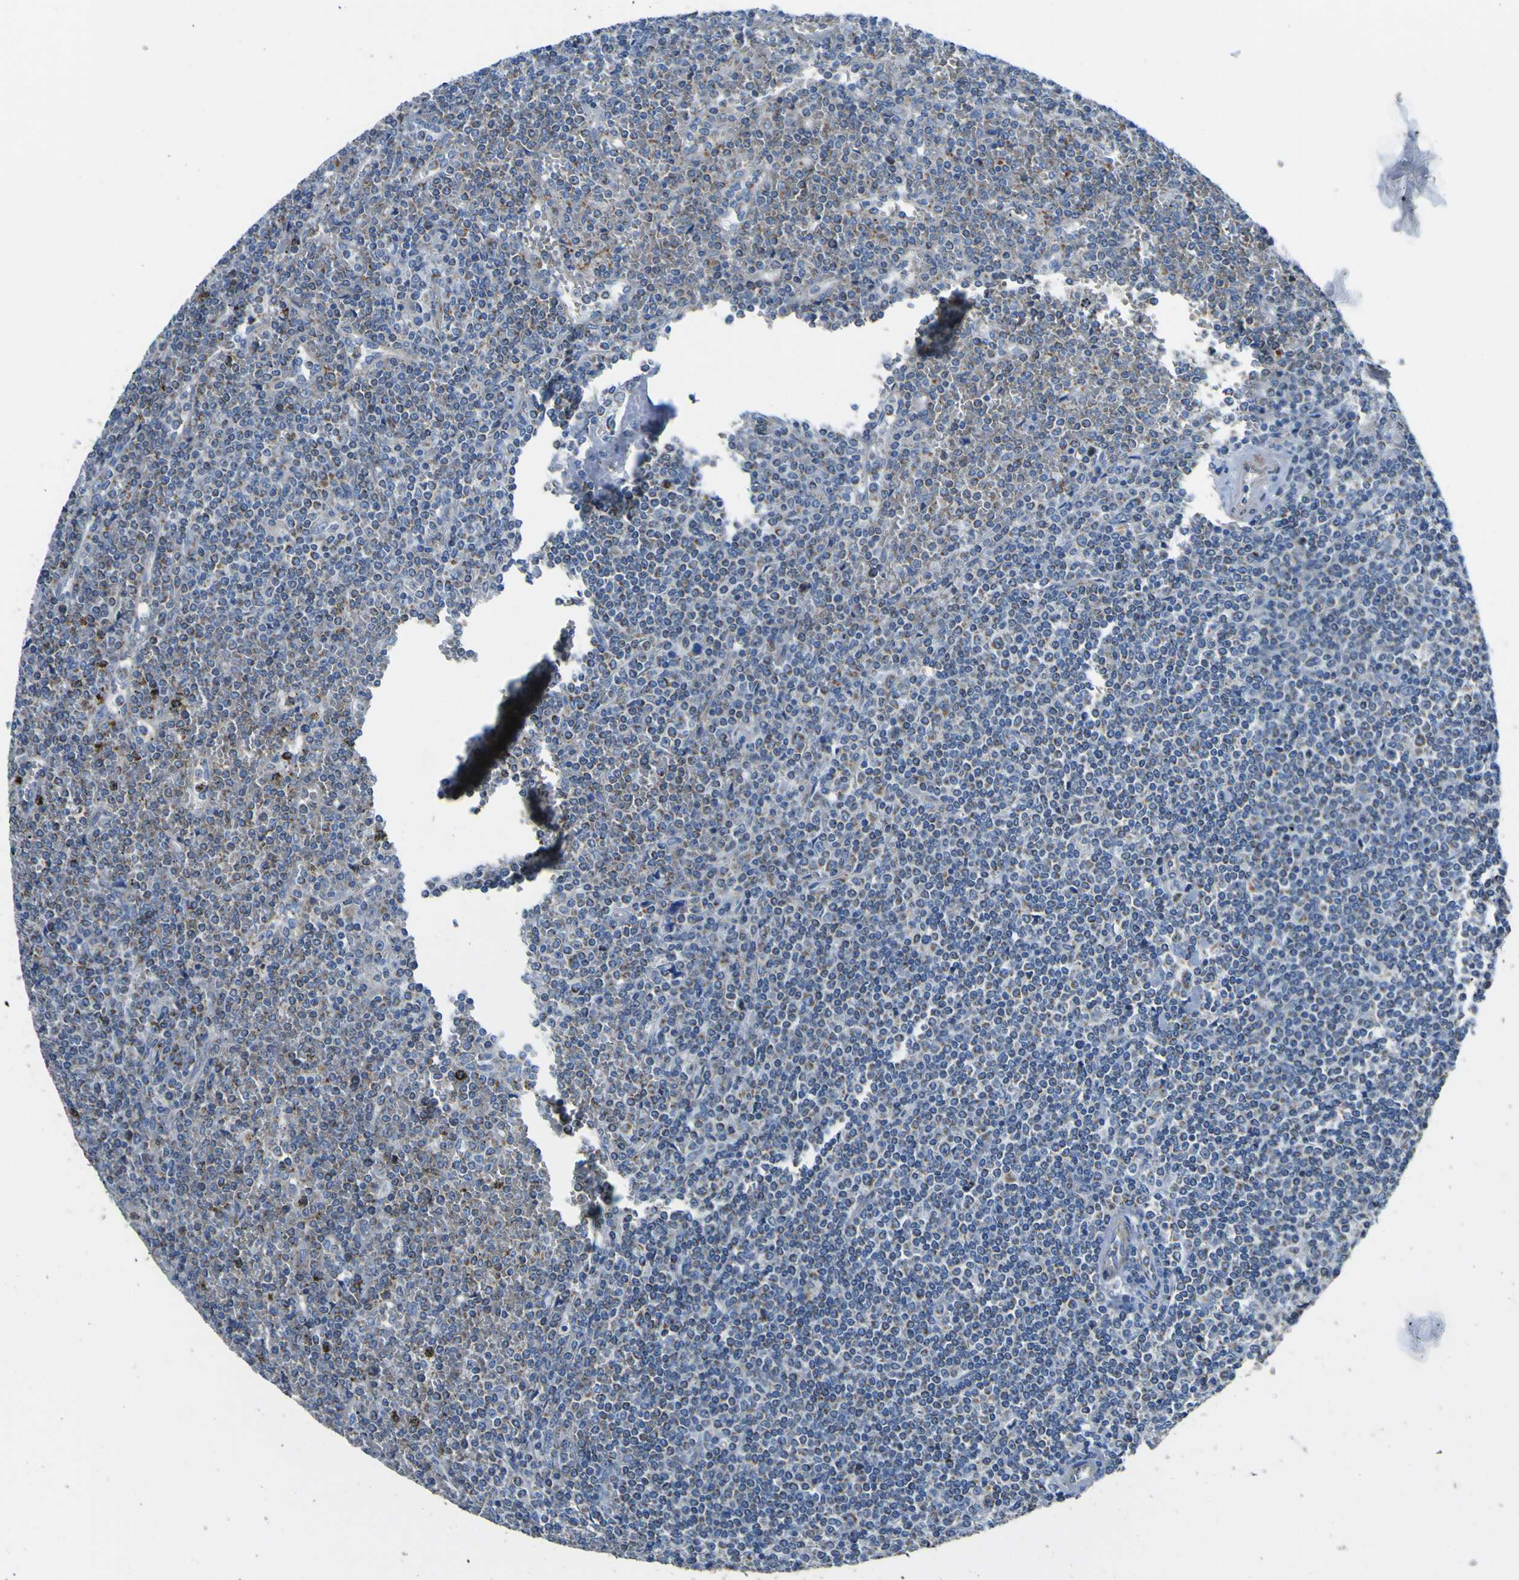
{"staining": {"intensity": "weak", "quantity": "25%-75%", "location": "cytoplasmic/membranous"}, "tissue": "lymphoma", "cell_type": "Tumor cells", "image_type": "cancer", "snomed": [{"axis": "morphology", "description": "Malignant lymphoma, non-Hodgkin's type, Low grade"}, {"axis": "topography", "description": "Spleen"}], "caption": "Immunohistochemistry (IHC) staining of malignant lymphoma, non-Hodgkin's type (low-grade), which displays low levels of weak cytoplasmic/membranous staining in approximately 25%-75% of tumor cells indicating weak cytoplasmic/membranous protein staining. The staining was performed using DAB (3,3'-diaminobenzidine) (brown) for protein detection and nuclei were counterstained in hematoxylin (blue).", "gene": "ALDH18A1", "patient": {"sex": "female", "age": 19}}